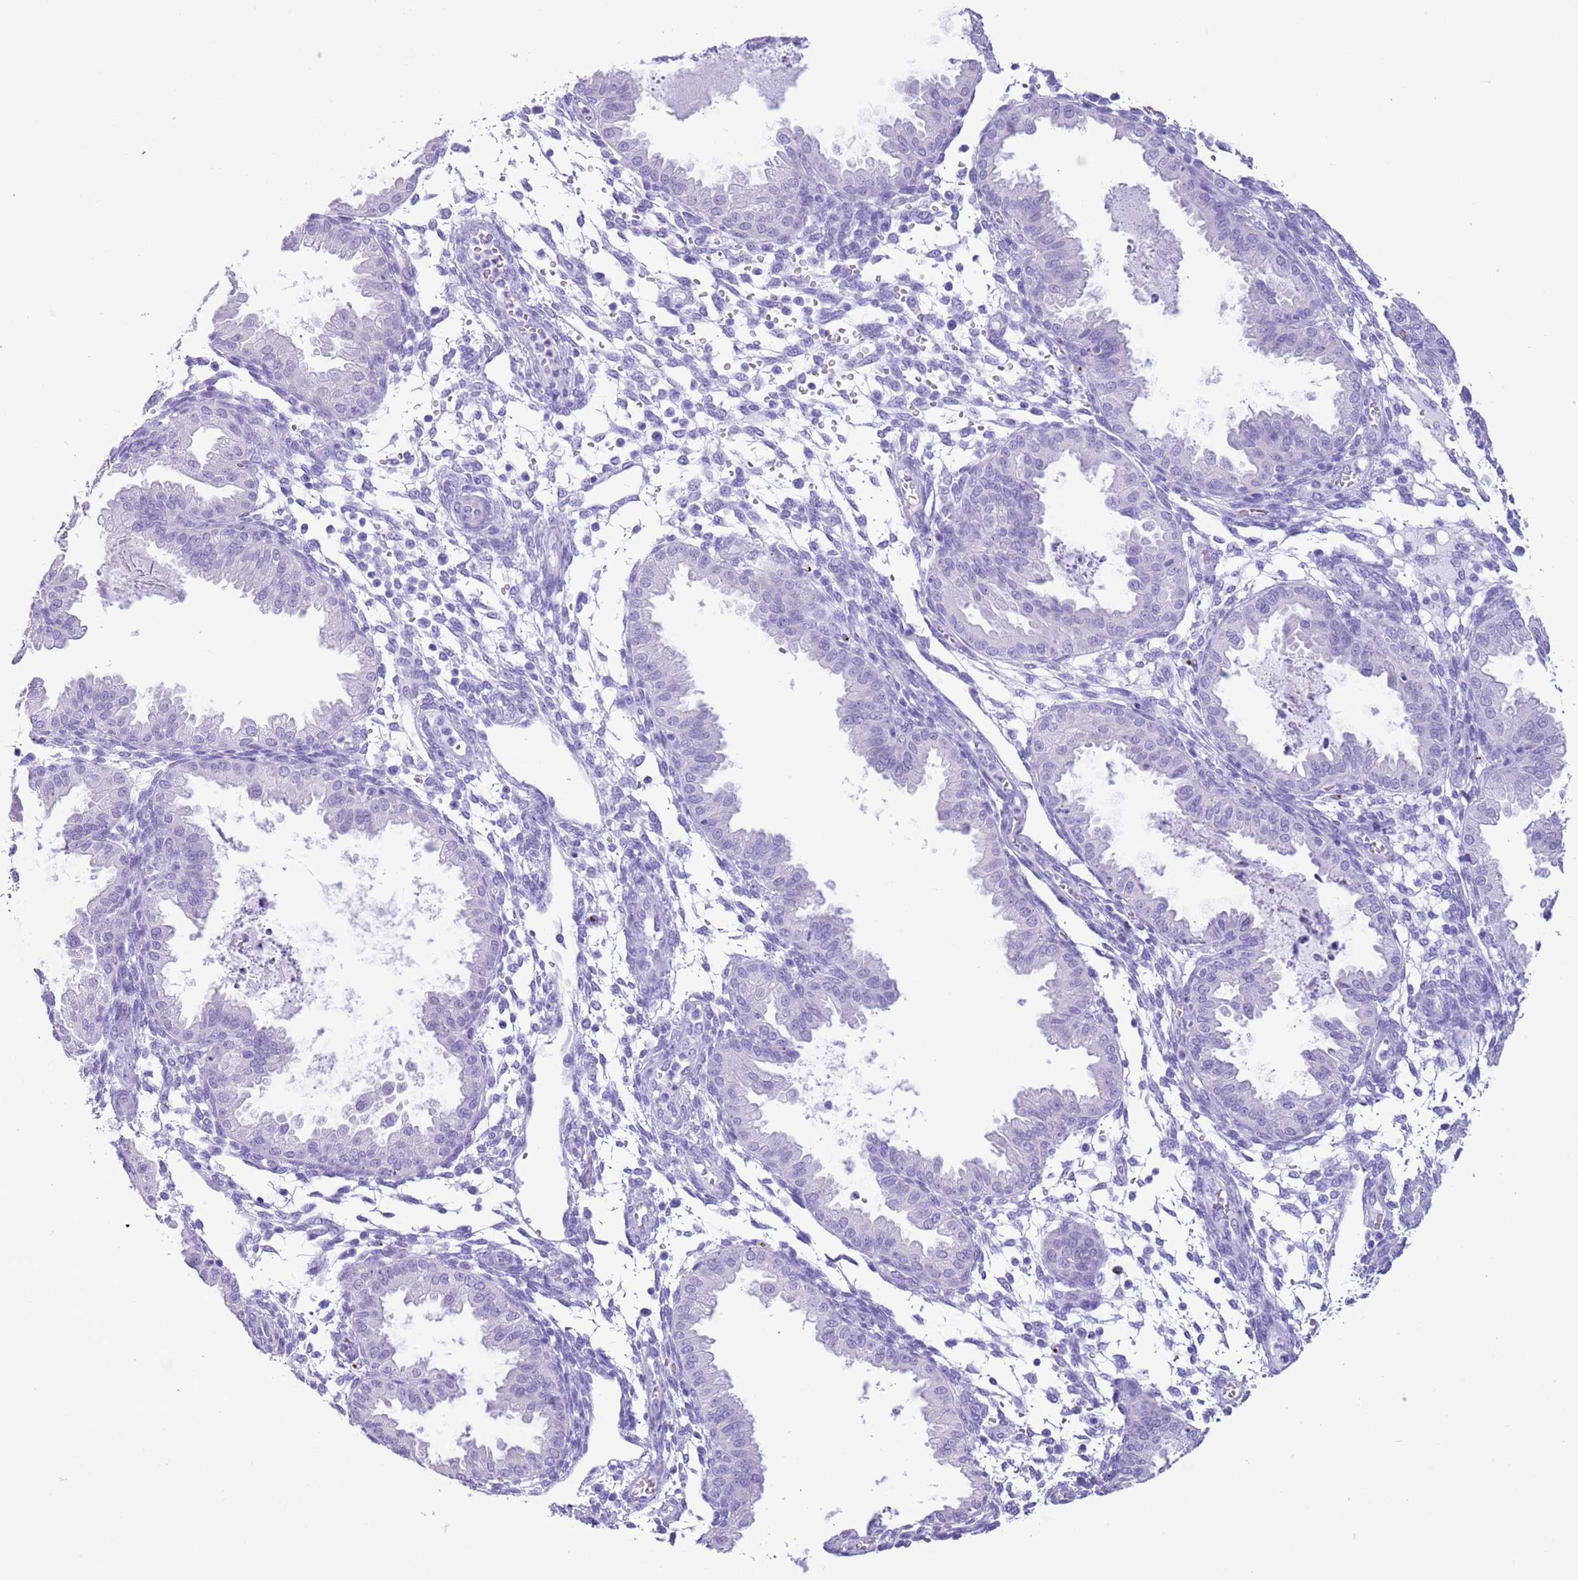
{"staining": {"intensity": "negative", "quantity": "none", "location": "none"}, "tissue": "endometrium", "cell_type": "Cells in endometrial stroma", "image_type": "normal", "snomed": [{"axis": "morphology", "description": "Normal tissue, NOS"}, {"axis": "topography", "description": "Endometrium"}], "caption": "Immunohistochemistry image of unremarkable endometrium stained for a protein (brown), which shows no expression in cells in endometrial stroma.", "gene": "TMEM185A", "patient": {"sex": "female", "age": 33}}